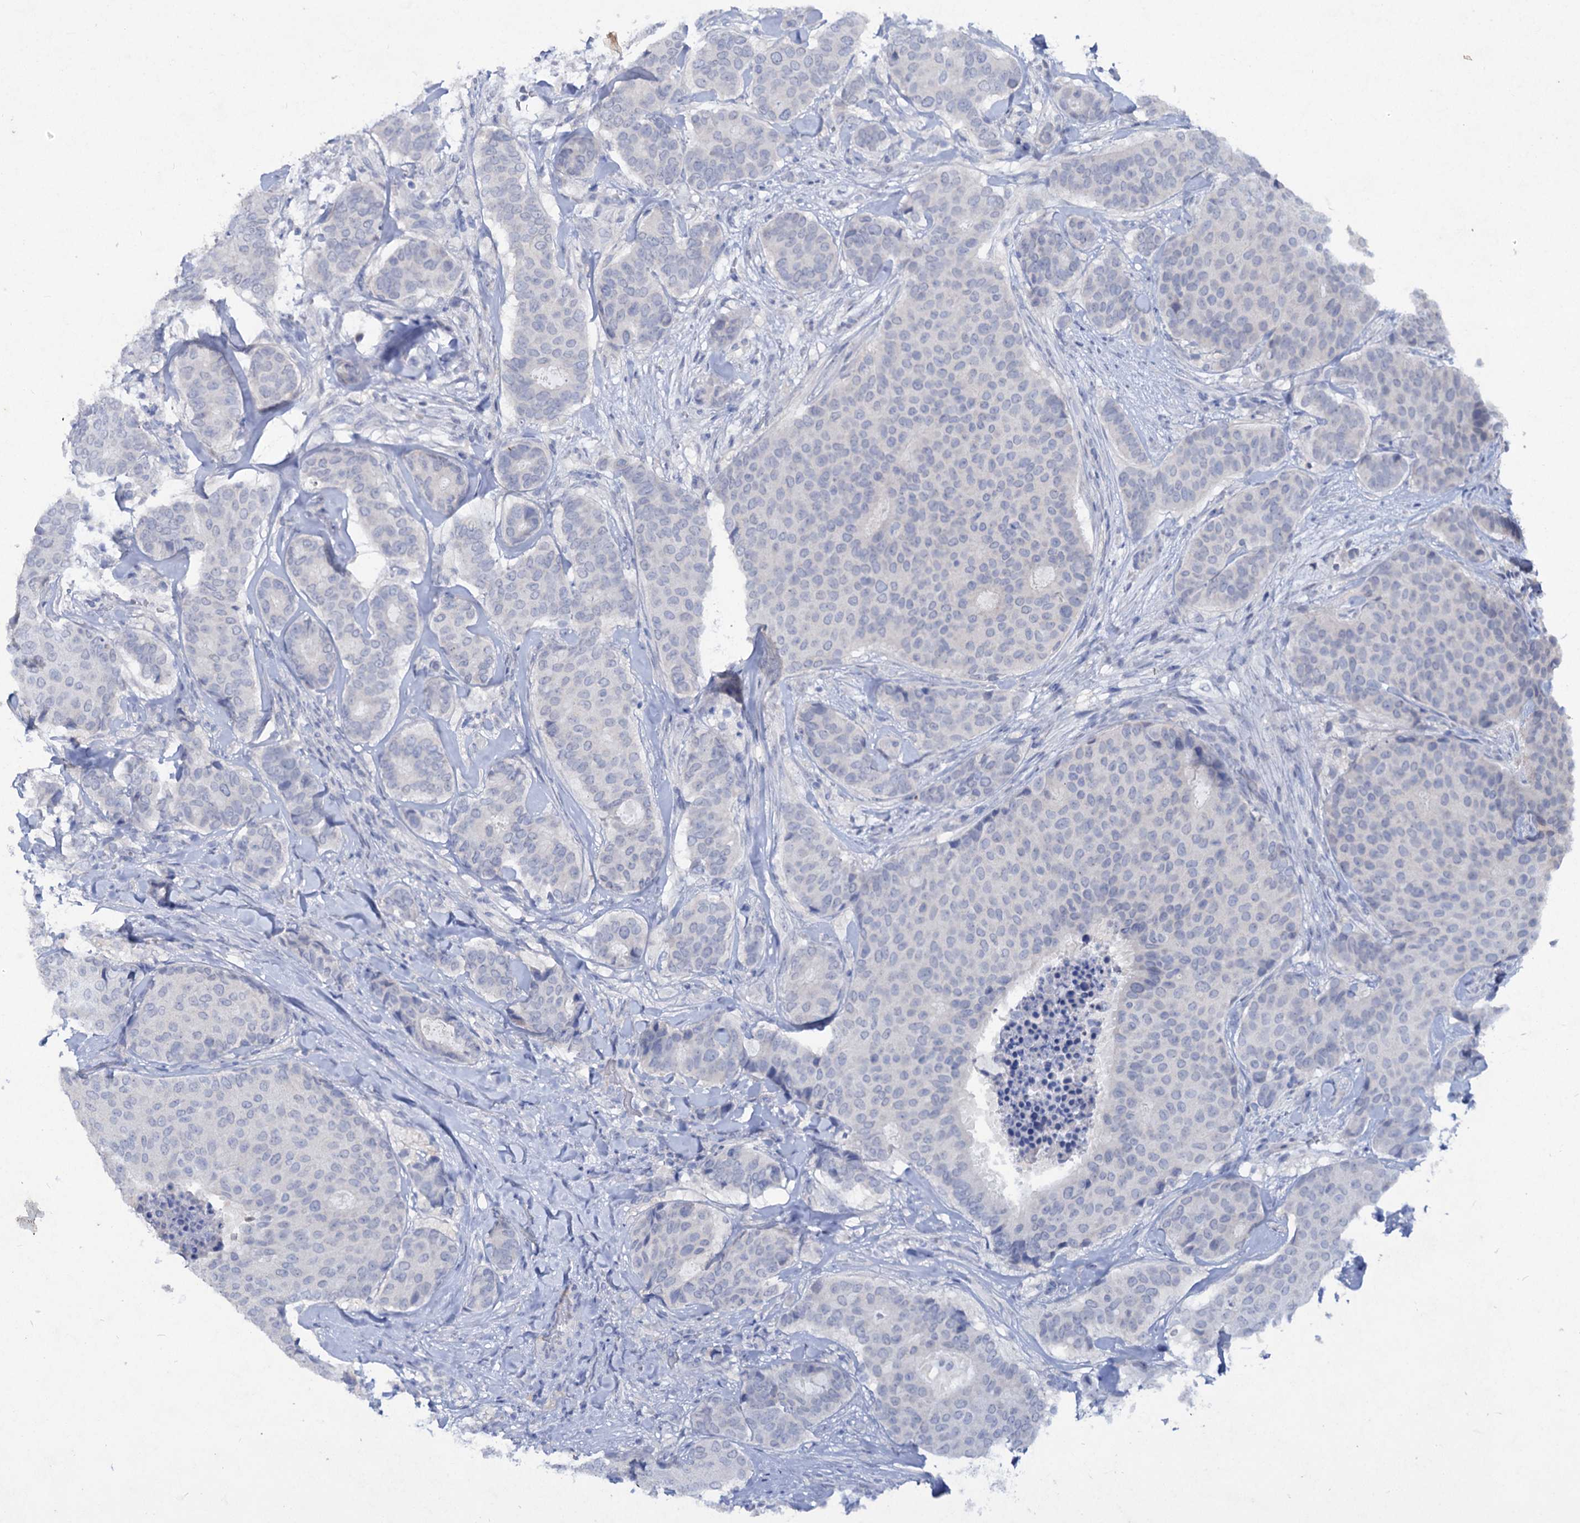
{"staining": {"intensity": "negative", "quantity": "none", "location": "none"}, "tissue": "breast cancer", "cell_type": "Tumor cells", "image_type": "cancer", "snomed": [{"axis": "morphology", "description": "Duct carcinoma"}, {"axis": "topography", "description": "Breast"}], "caption": "Tumor cells show no significant protein positivity in intraductal carcinoma (breast).", "gene": "ATP4A", "patient": {"sex": "female", "age": 75}}